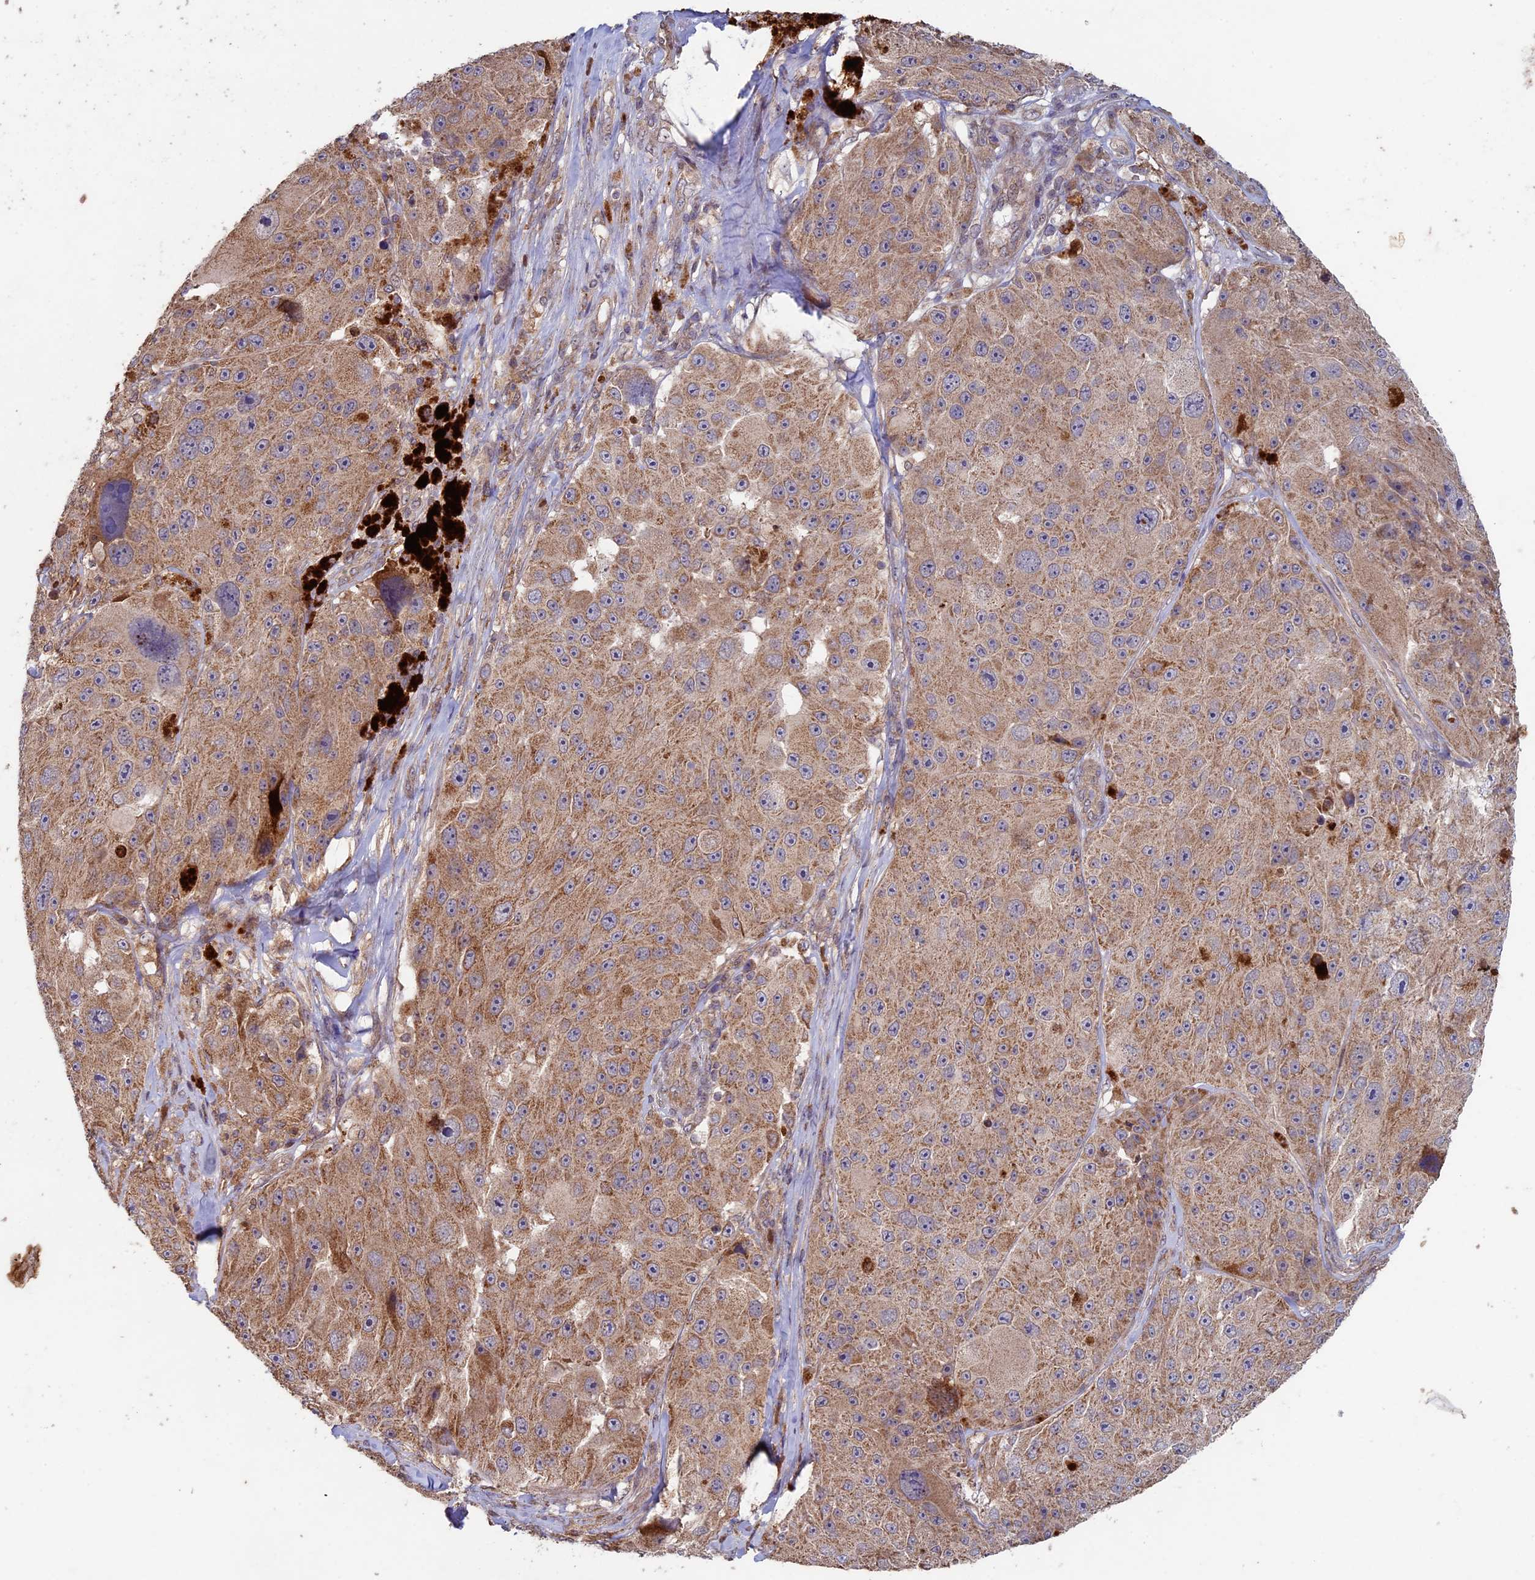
{"staining": {"intensity": "moderate", "quantity": ">75%", "location": "cytoplasmic/membranous"}, "tissue": "melanoma", "cell_type": "Tumor cells", "image_type": "cancer", "snomed": [{"axis": "morphology", "description": "Malignant melanoma, Metastatic site"}, {"axis": "topography", "description": "Lymph node"}], "caption": "Melanoma stained for a protein (brown) reveals moderate cytoplasmic/membranous positive expression in about >75% of tumor cells.", "gene": "RCCD1", "patient": {"sex": "male", "age": 62}}